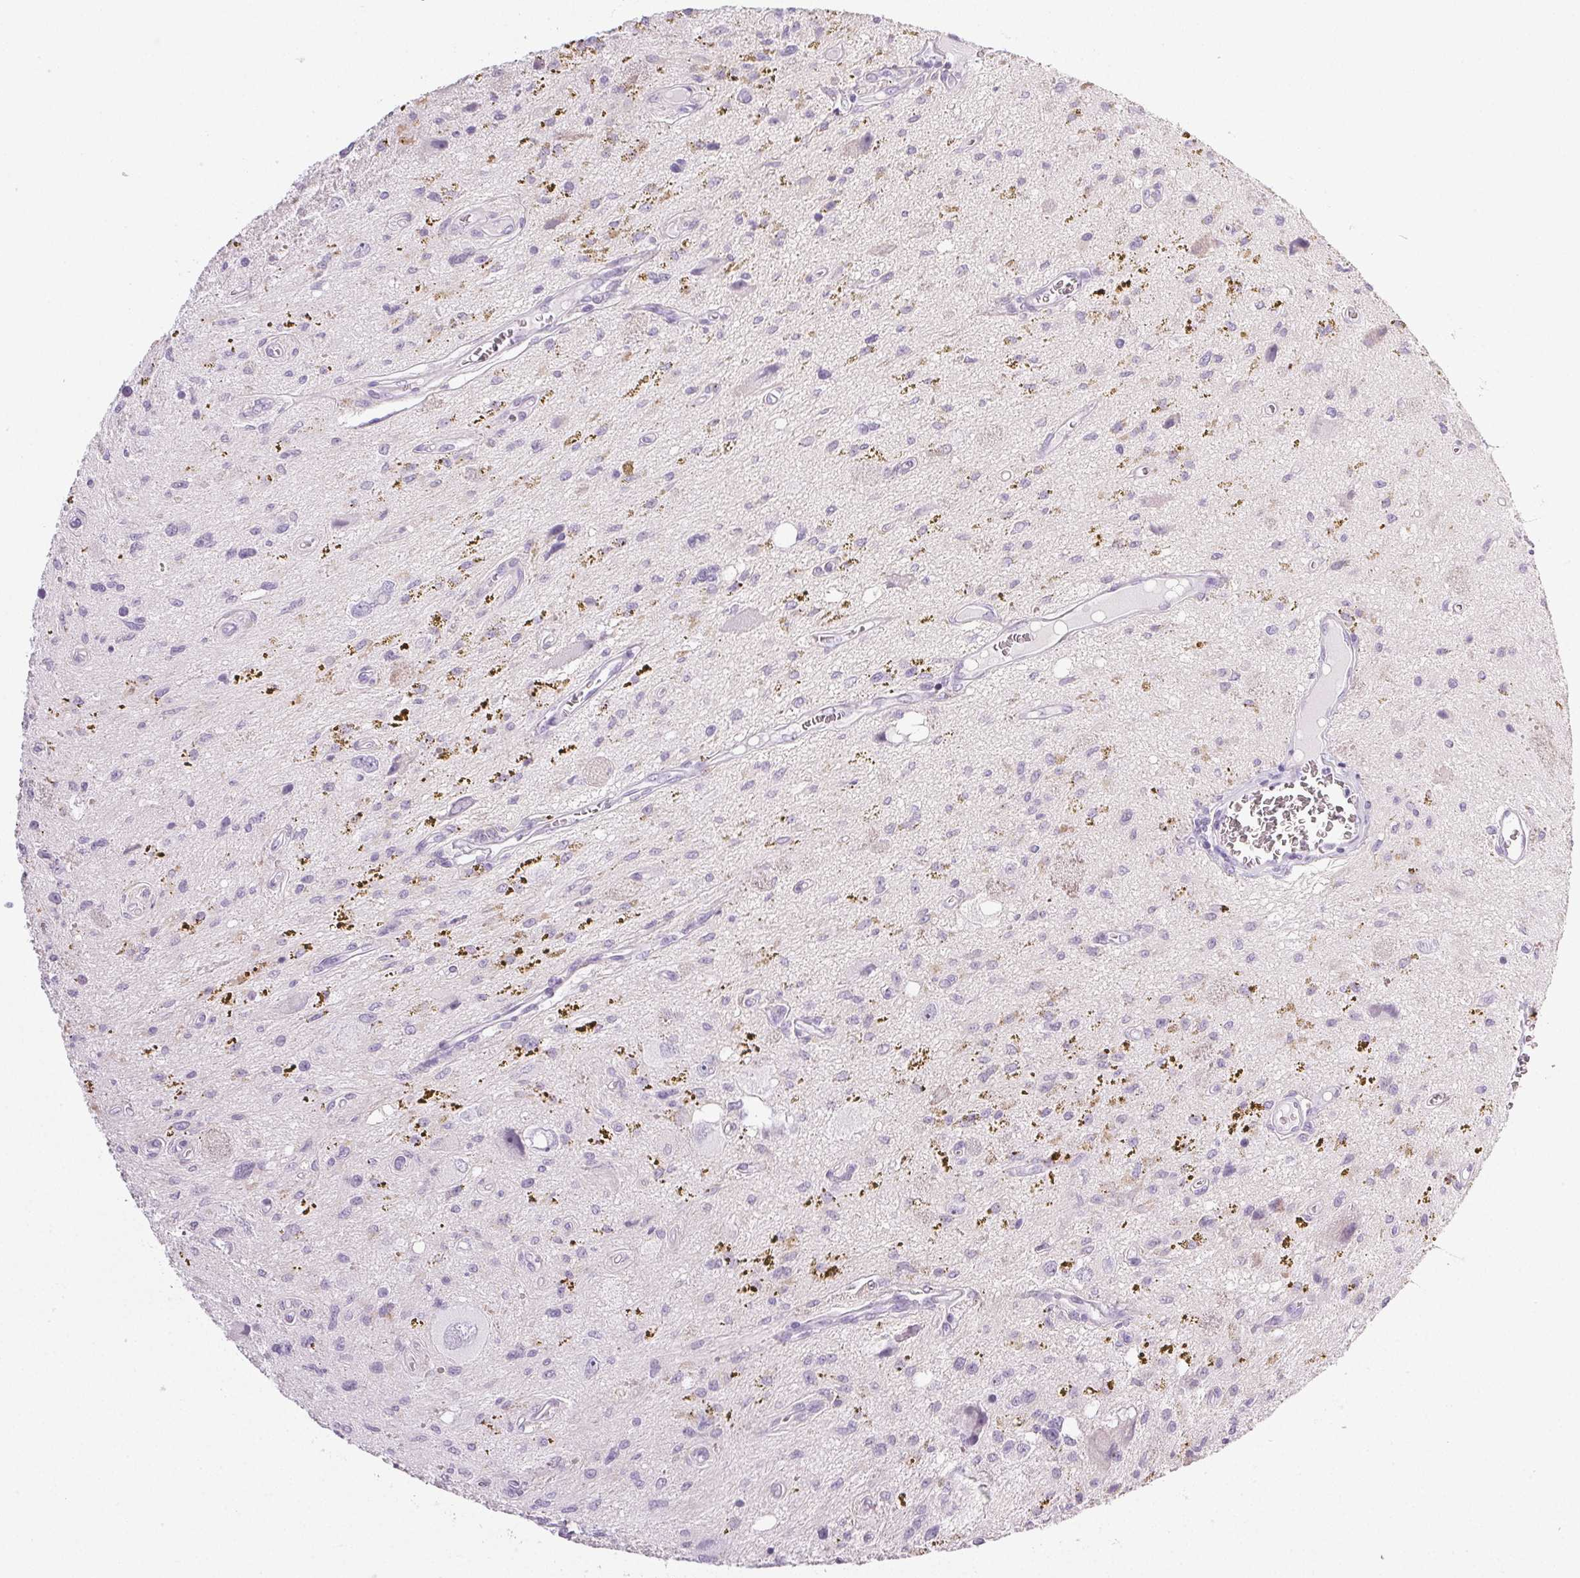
{"staining": {"intensity": "negative", "quantity": "none", "location": "none"}, "tissue": "glioma", "cell_type": "Tumor cells", "image_type": "cancer", "snomed": [{"axis": "morphology", "description": "Glioma, malignant, Low grade"}, {"axis": "topography", "description": "Cerebellum"}], "caption": "Image shows no protein positivity in tumor cells of malignant low-grade glioma tissue.", "gene": "COL7A1", "patient": {"sex": "female", "age": 14}}